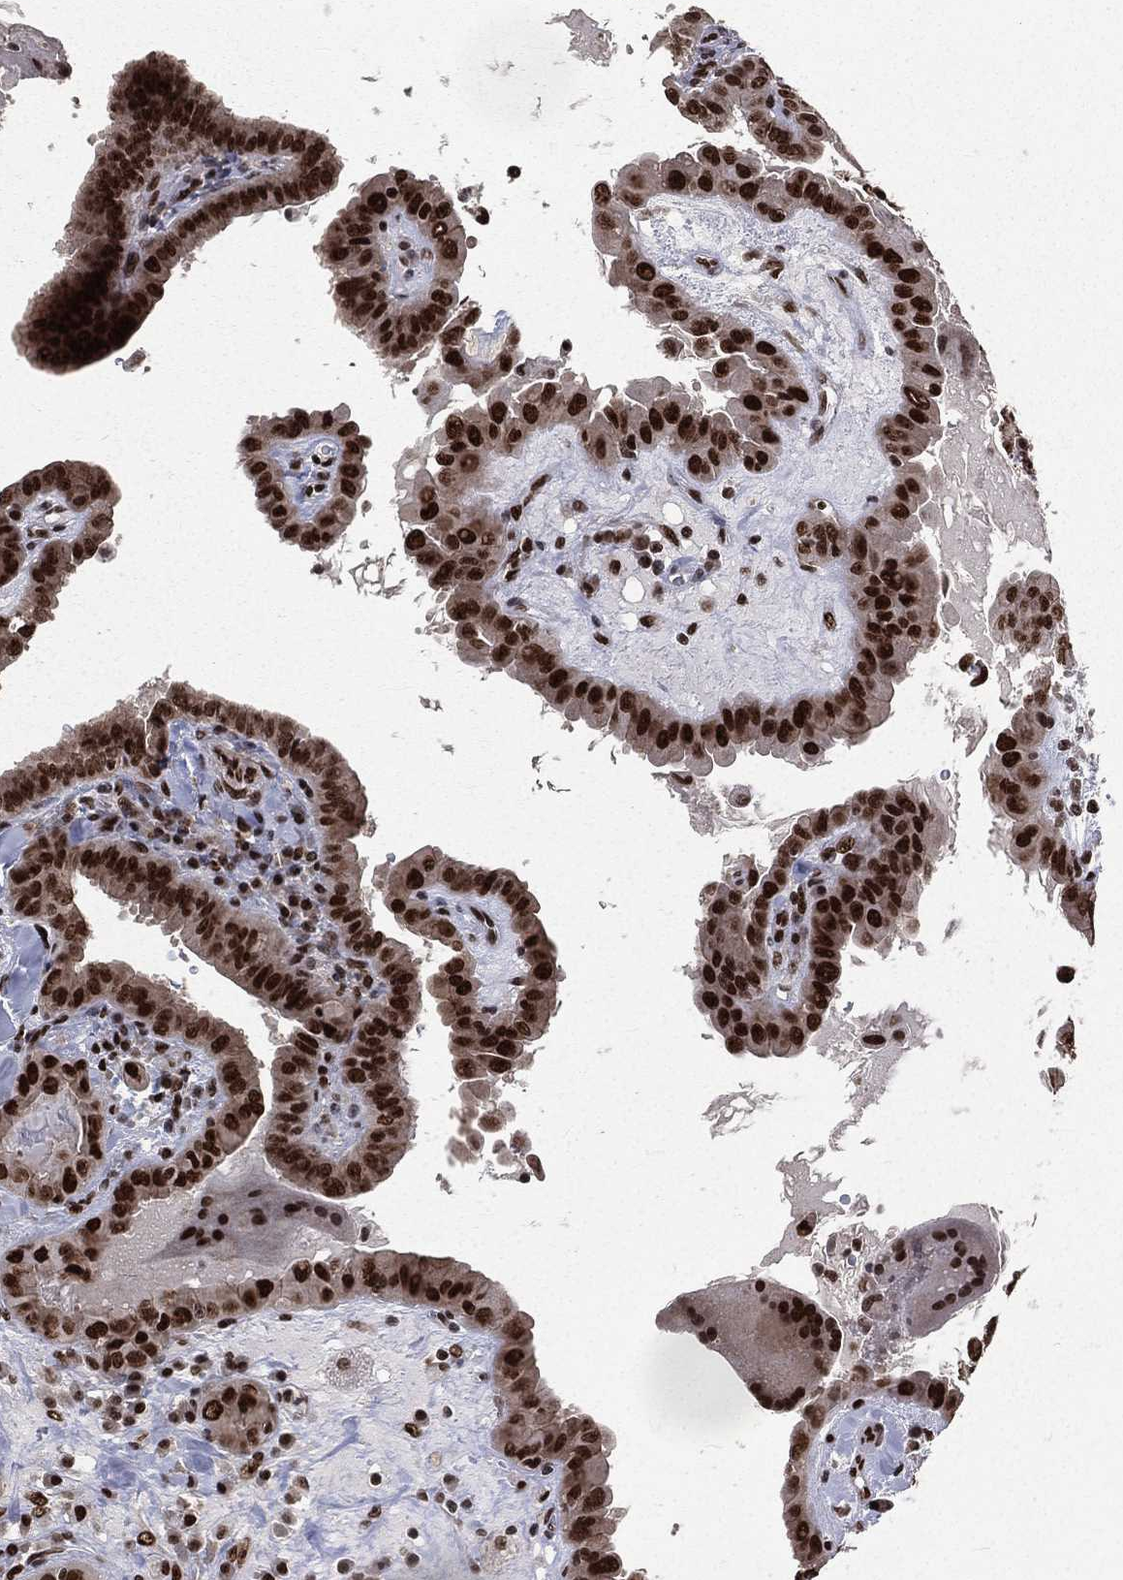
{"staining": {"intensity": "strong", "quantity": ">75%", "location": "nuclear"}, "tissue": "thyroid cancer", "cell_type": "Tumor cells", "image_type": "cancer", "snomed": [{"axis": "morphology", "description": "Papillary adenocarcinoma, NOS"}, {"axis": "topography", "description": "Thyroid gland"}], "caption": "This photomicrograph displays IHC staining of papillary adenocarcinoma (thyroid), with high strong nuclear expression in approximately >75% of tumor cells.", "gene": "POLB", "patient": {"sex": "female", "age": 37}}